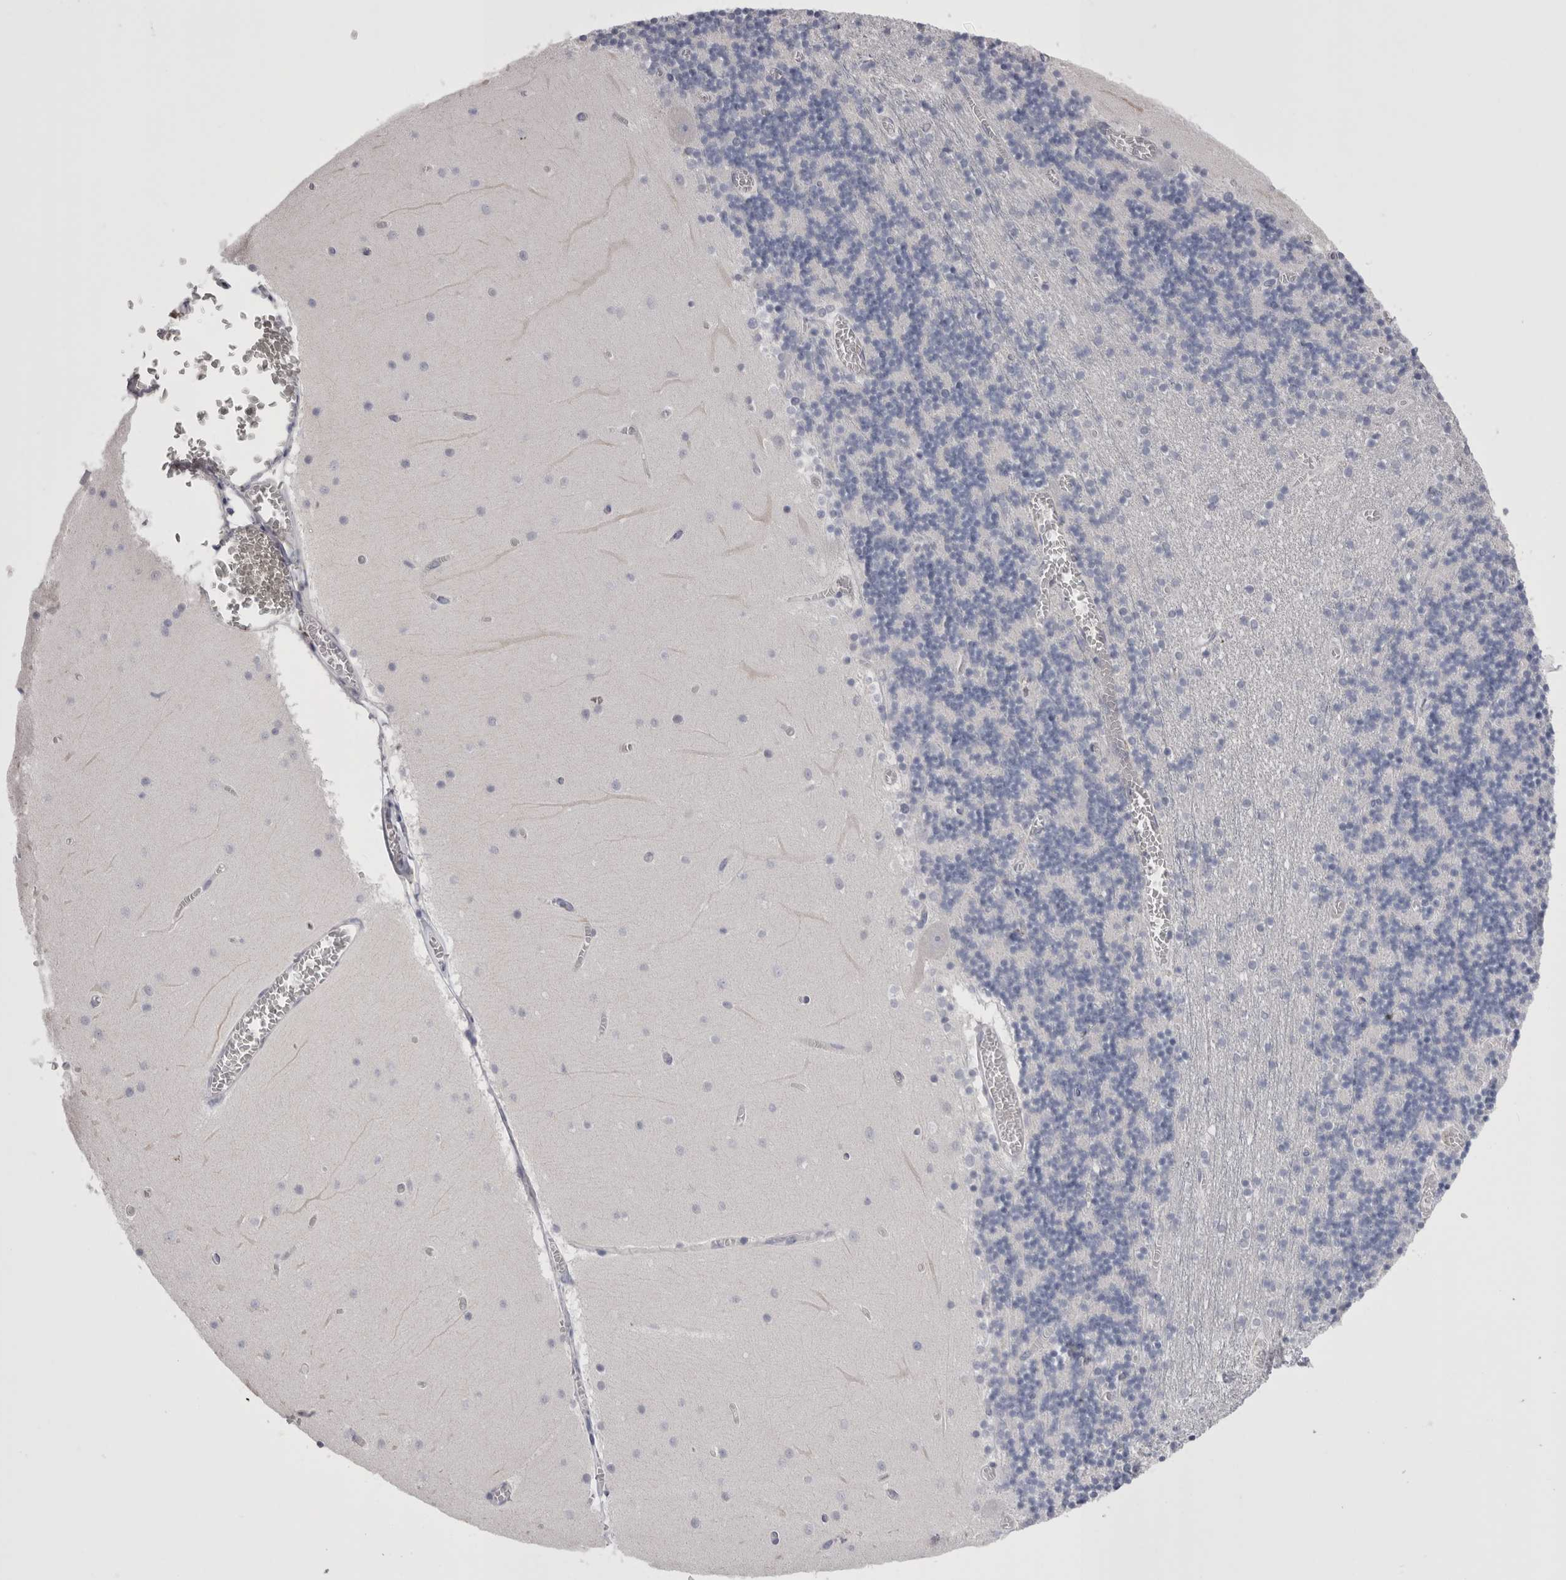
{"staining": {"intensity": "negative", "quantity": "none", "location": "none"}, "tissue": "cerebellum", "cell_type": "Cells in granular layer", "image_type": "normal", "snomed": [{"axis": "morphology", "description": "Normal tissue, NOS"}, {"axis": "topography", "description": "Cerebellum"}], "caption": "Immunohistochemistry (IHC) image of normal cerebellum: cerebellum stained with DAB reveals no significant protein positivity in cells in granular layer. The staining was performed using DAB to visualize the protein expression in brown, while the nuclei were stained in blue with hematoxylin (Magnification: 20x).", "gene": "CDHR5", "patient": {"sex": "female", "age": 28}}